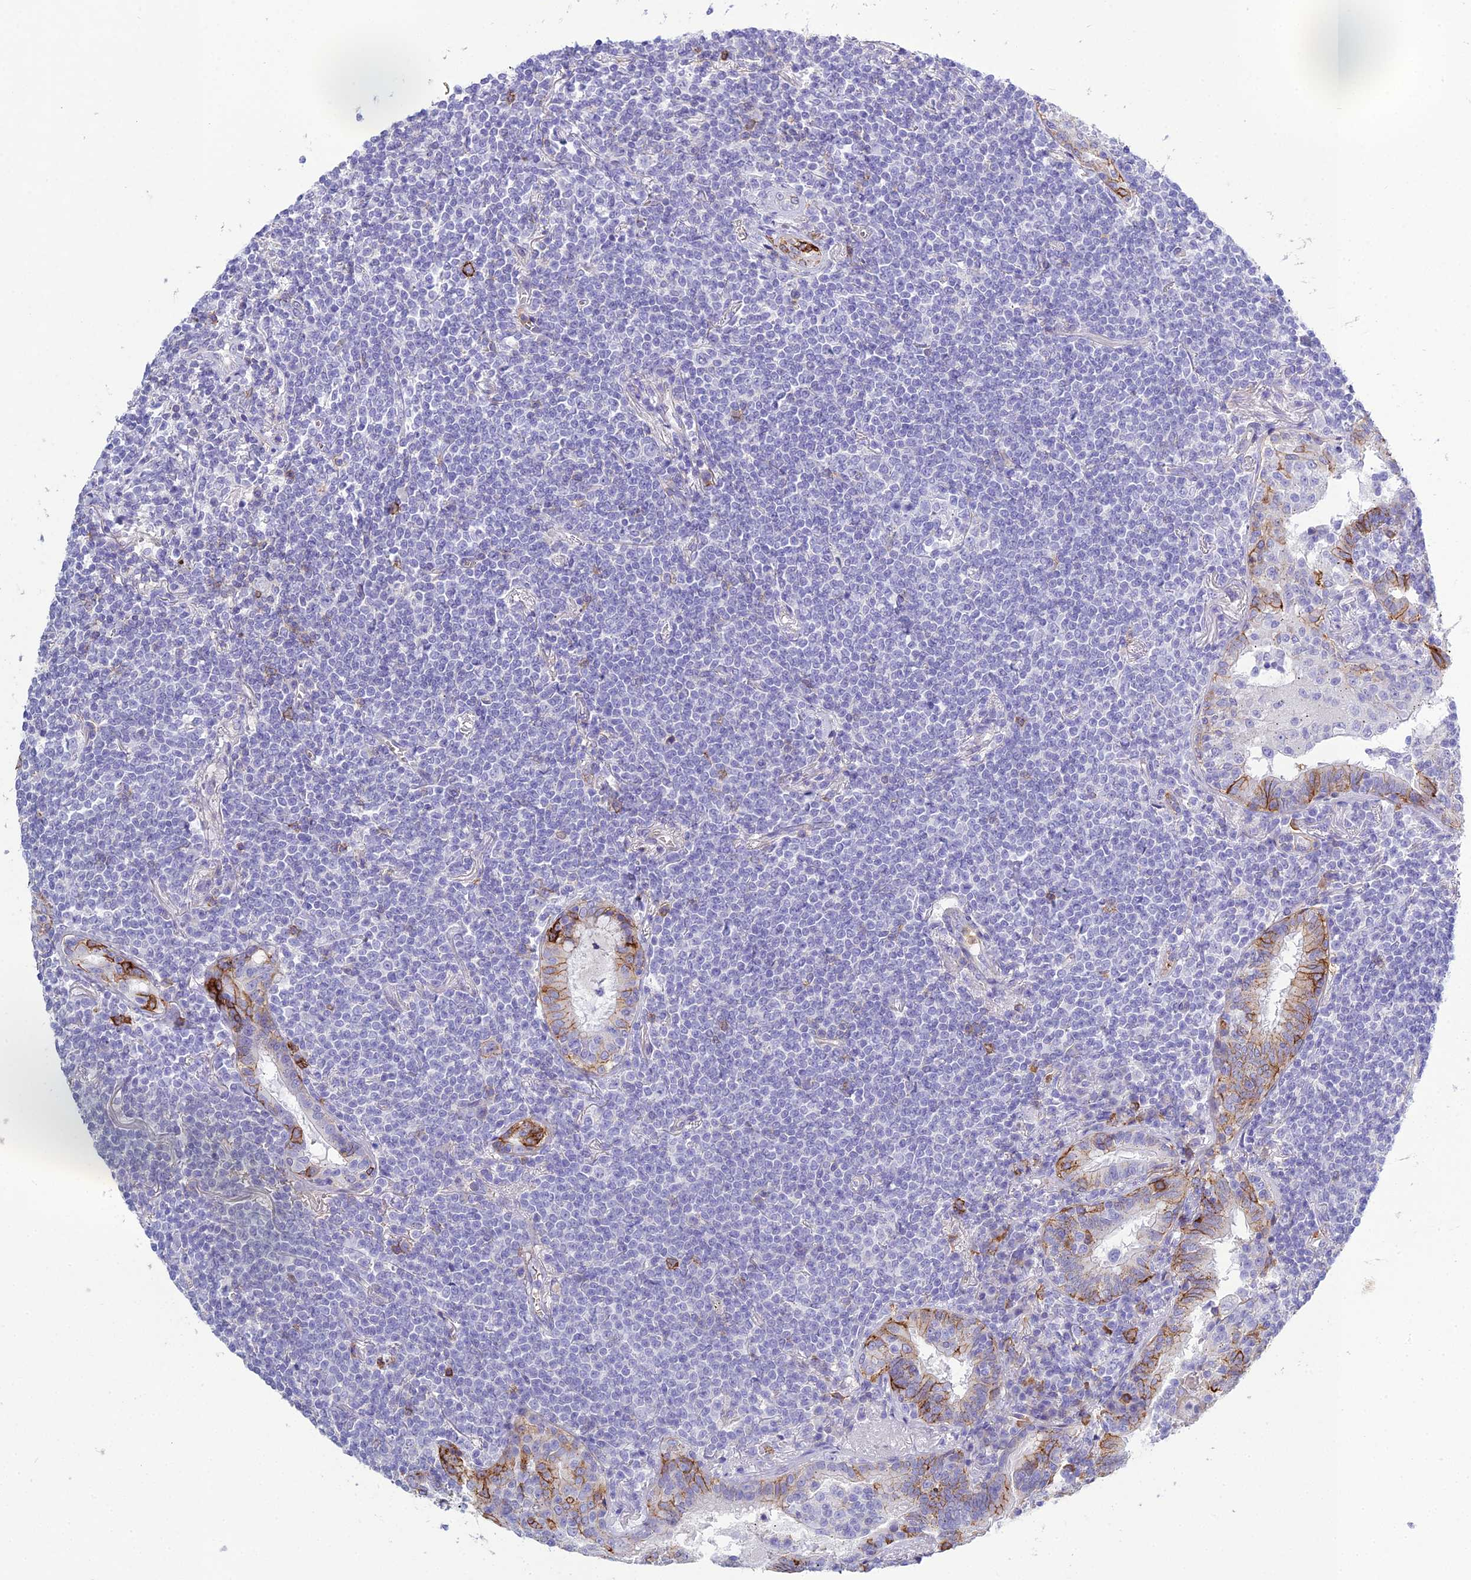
{"staining": {"intensity": "negative", "quantity": "none", "location": "none"}, "tissue": "lymphoma", "cell_type": "Tumor cells", "image_type": "cancer", "snomed": [{"axis": "morphology", "description": "Malignant lymphoma, non-Hodgkin's type, Low grade"}, {"axis": "topography", "description": "Lung"}], "caption": "Immunohistochemistry histopathology image of neoplastic tissue: lymphoma stained with DAB displays no significant protein expression in tumor cells.", "gene": "OR1Q1", "patient": {"sex": "female", "age": 71}}